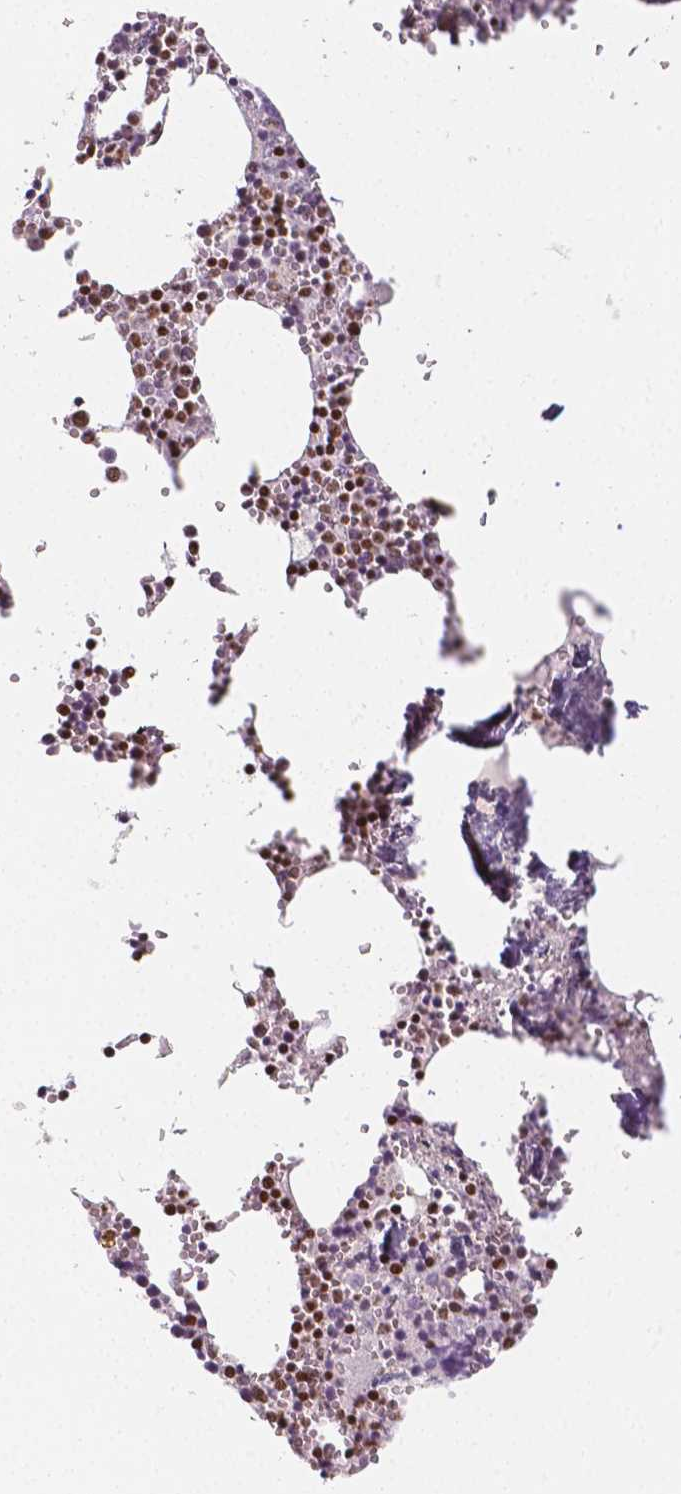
{"staining": {"intensity": "strong", "quantity": "25%-75%", "location": "nuclear"}, "tissue": "bone marrow", "cell_type": "Hematopoietic cells", "image_type": "normal", "snomed": [{"axis": "morphology", "description": "Normal tissue, NOS"}, {"axis": "topography", "description": "Bone marrow"}], "caption": "IHC (DAB) staining of normal human bone marrow exhibits strong nuclear protein staining in approximately 25%-75% of hematopoietic cells.", "gene": "HDAC1", "patient": {"sex": "male", "age": 54}}